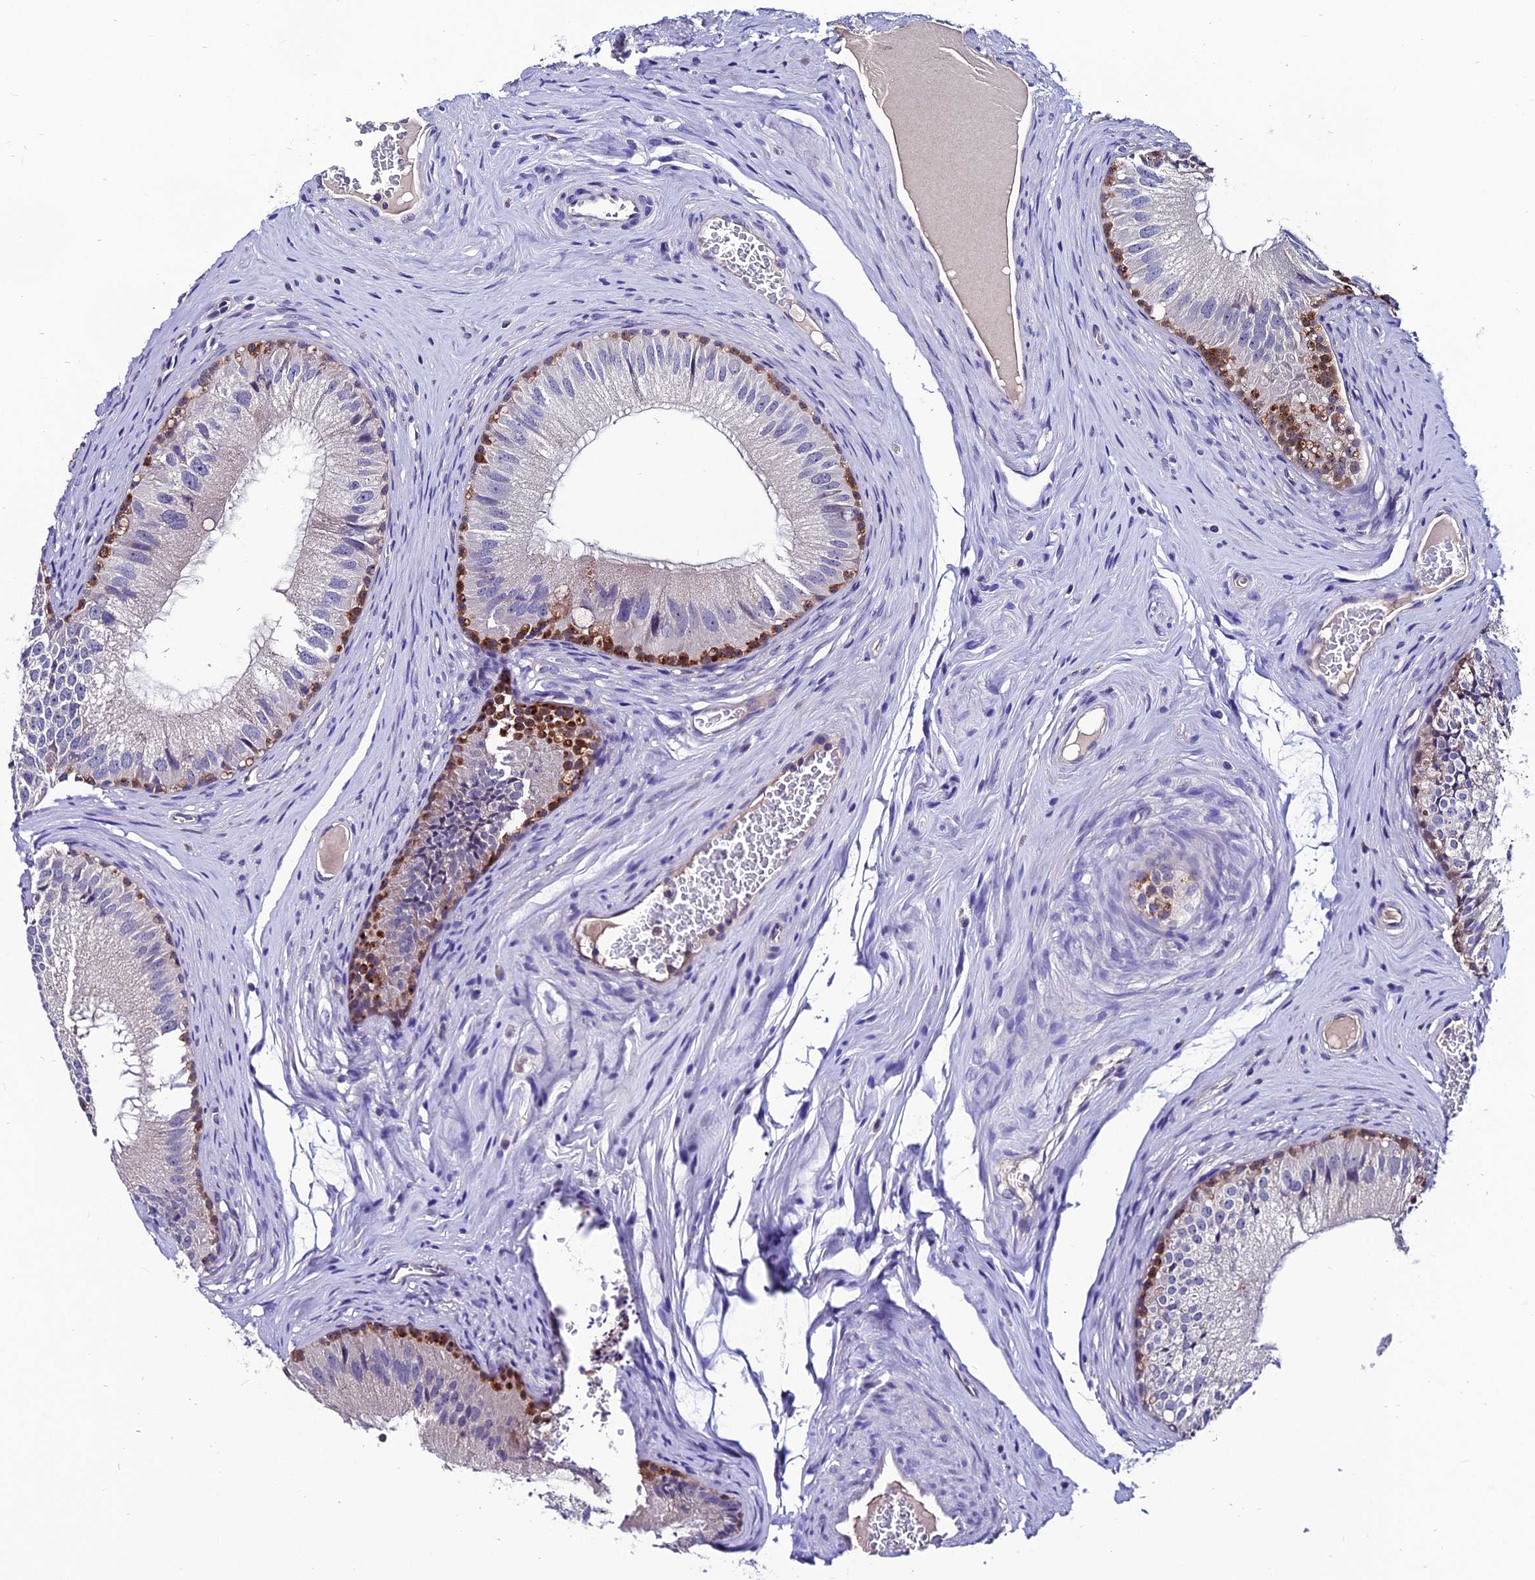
{"staining": {"intensity": "strong", "quantity": "<25%", "location": "cytoplasmic/membranous"}, "tissue": "epididymis", "cell_type": "Glandular cells", "image_type": "normal", "snomed": [{"axis": "morphology", "description": "Normal tissue, NOS"}, {"axis": "topography", "description": "Epididymis"}], "caption": "Epididymis stained for a protein (brown) reveals strong cytoplasmic/membranous positive staining in about <25% of glandular cells.", "gene": "LGALS7", "patient": {"sex": "male", "age": 46}}